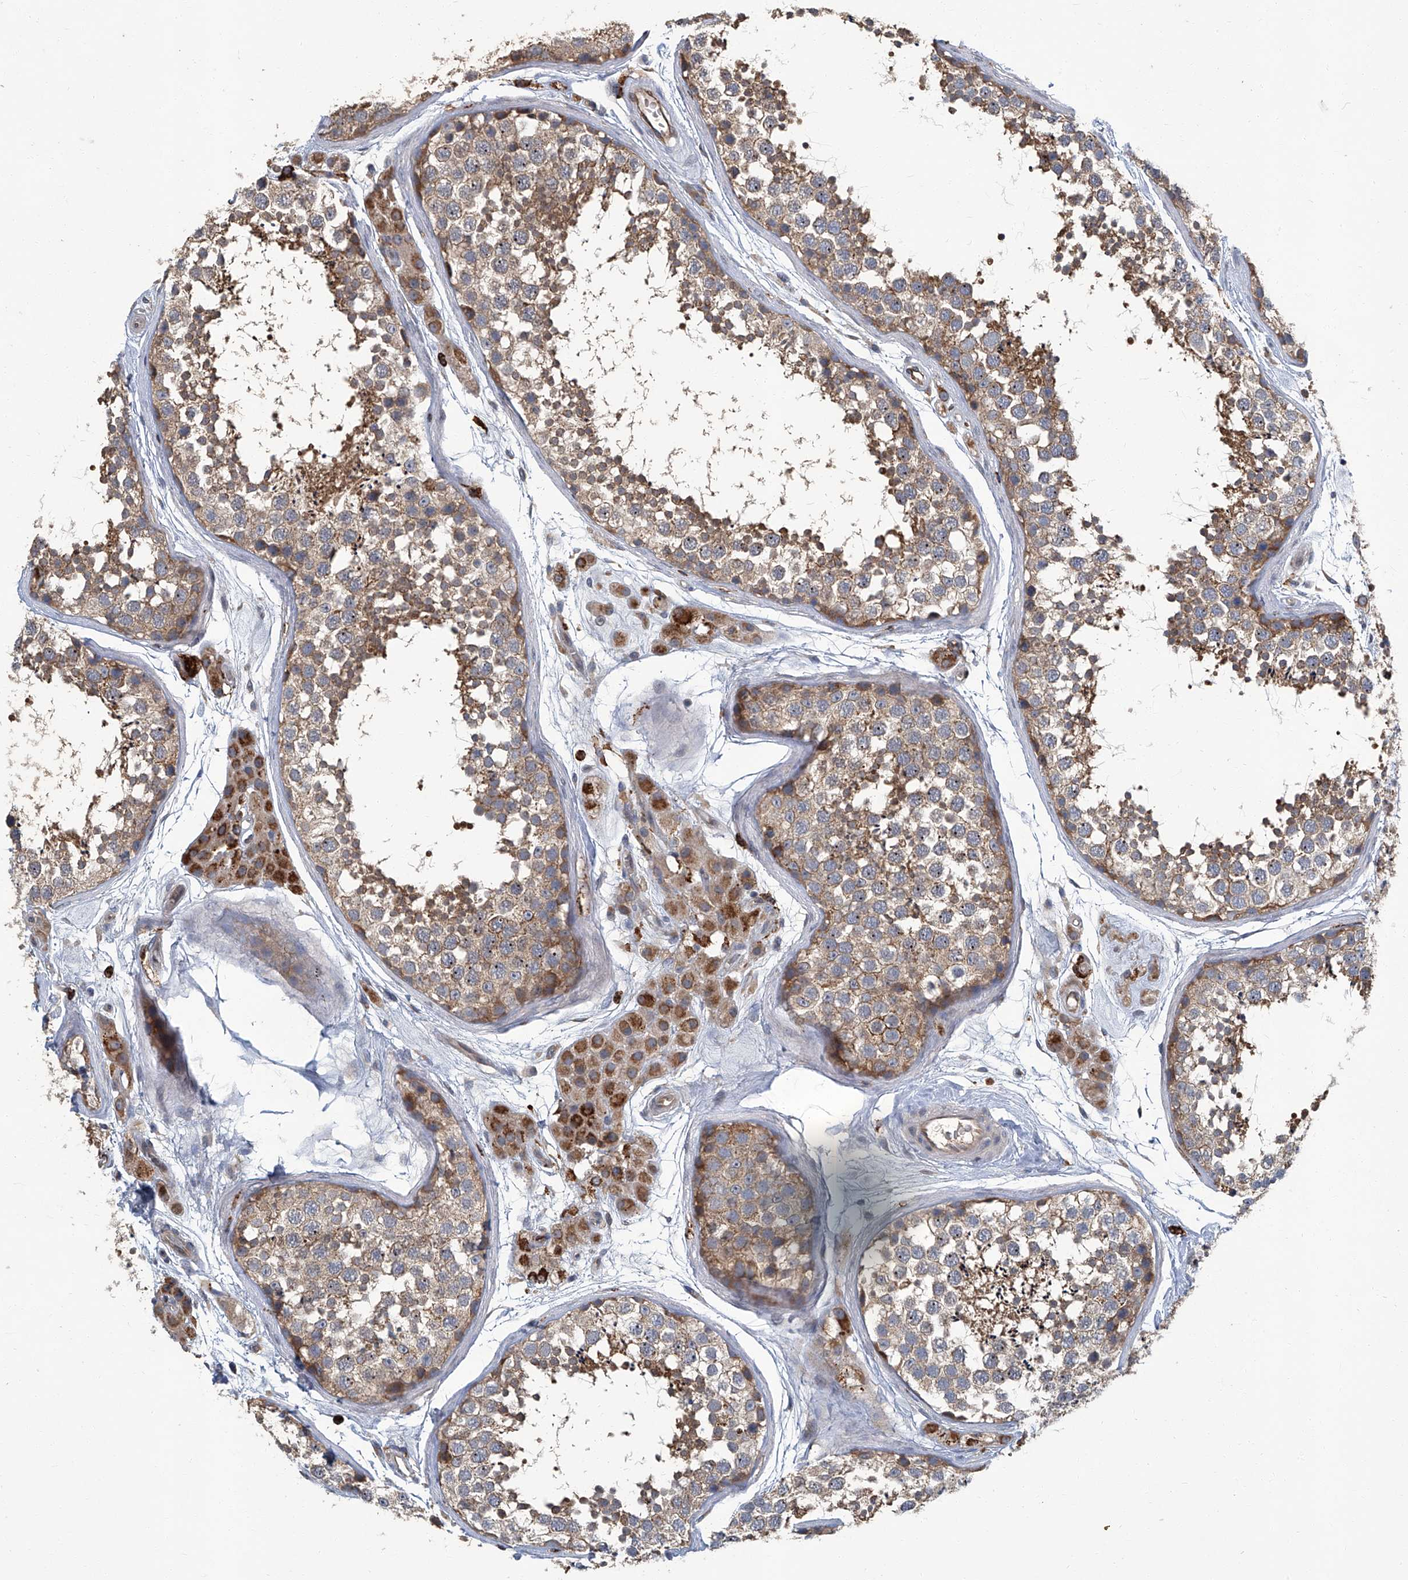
{"staining": {"intensity": "weak", "quantity": "25%-75%", "location": "cytoplasmic/membranous"}, "tissue": "testis", "cell_type": "Cells in seminiferous ducts", "image_type": "normal", "snomed": [{"axis": "morphology", "description": "Normal tissue, NOS"}, {"axis": "topography", "description": "Testis"}], "caption": "Testis stained with DAB (3,3'-diaminobenzidine) immunohistochemistry (IHC) reveals low levels of weak cytoplasmic/membranous positivity in about 25%-75% of cells in seminiferous ducts. Using DAB (3,3'-diaminobenzidine) (brown) and hematoxylin (blue) stains, captured at high magnification using brightfield microscopy.", "gene": "FAM167A", "patient": {"sex": "male", "age": 56}}